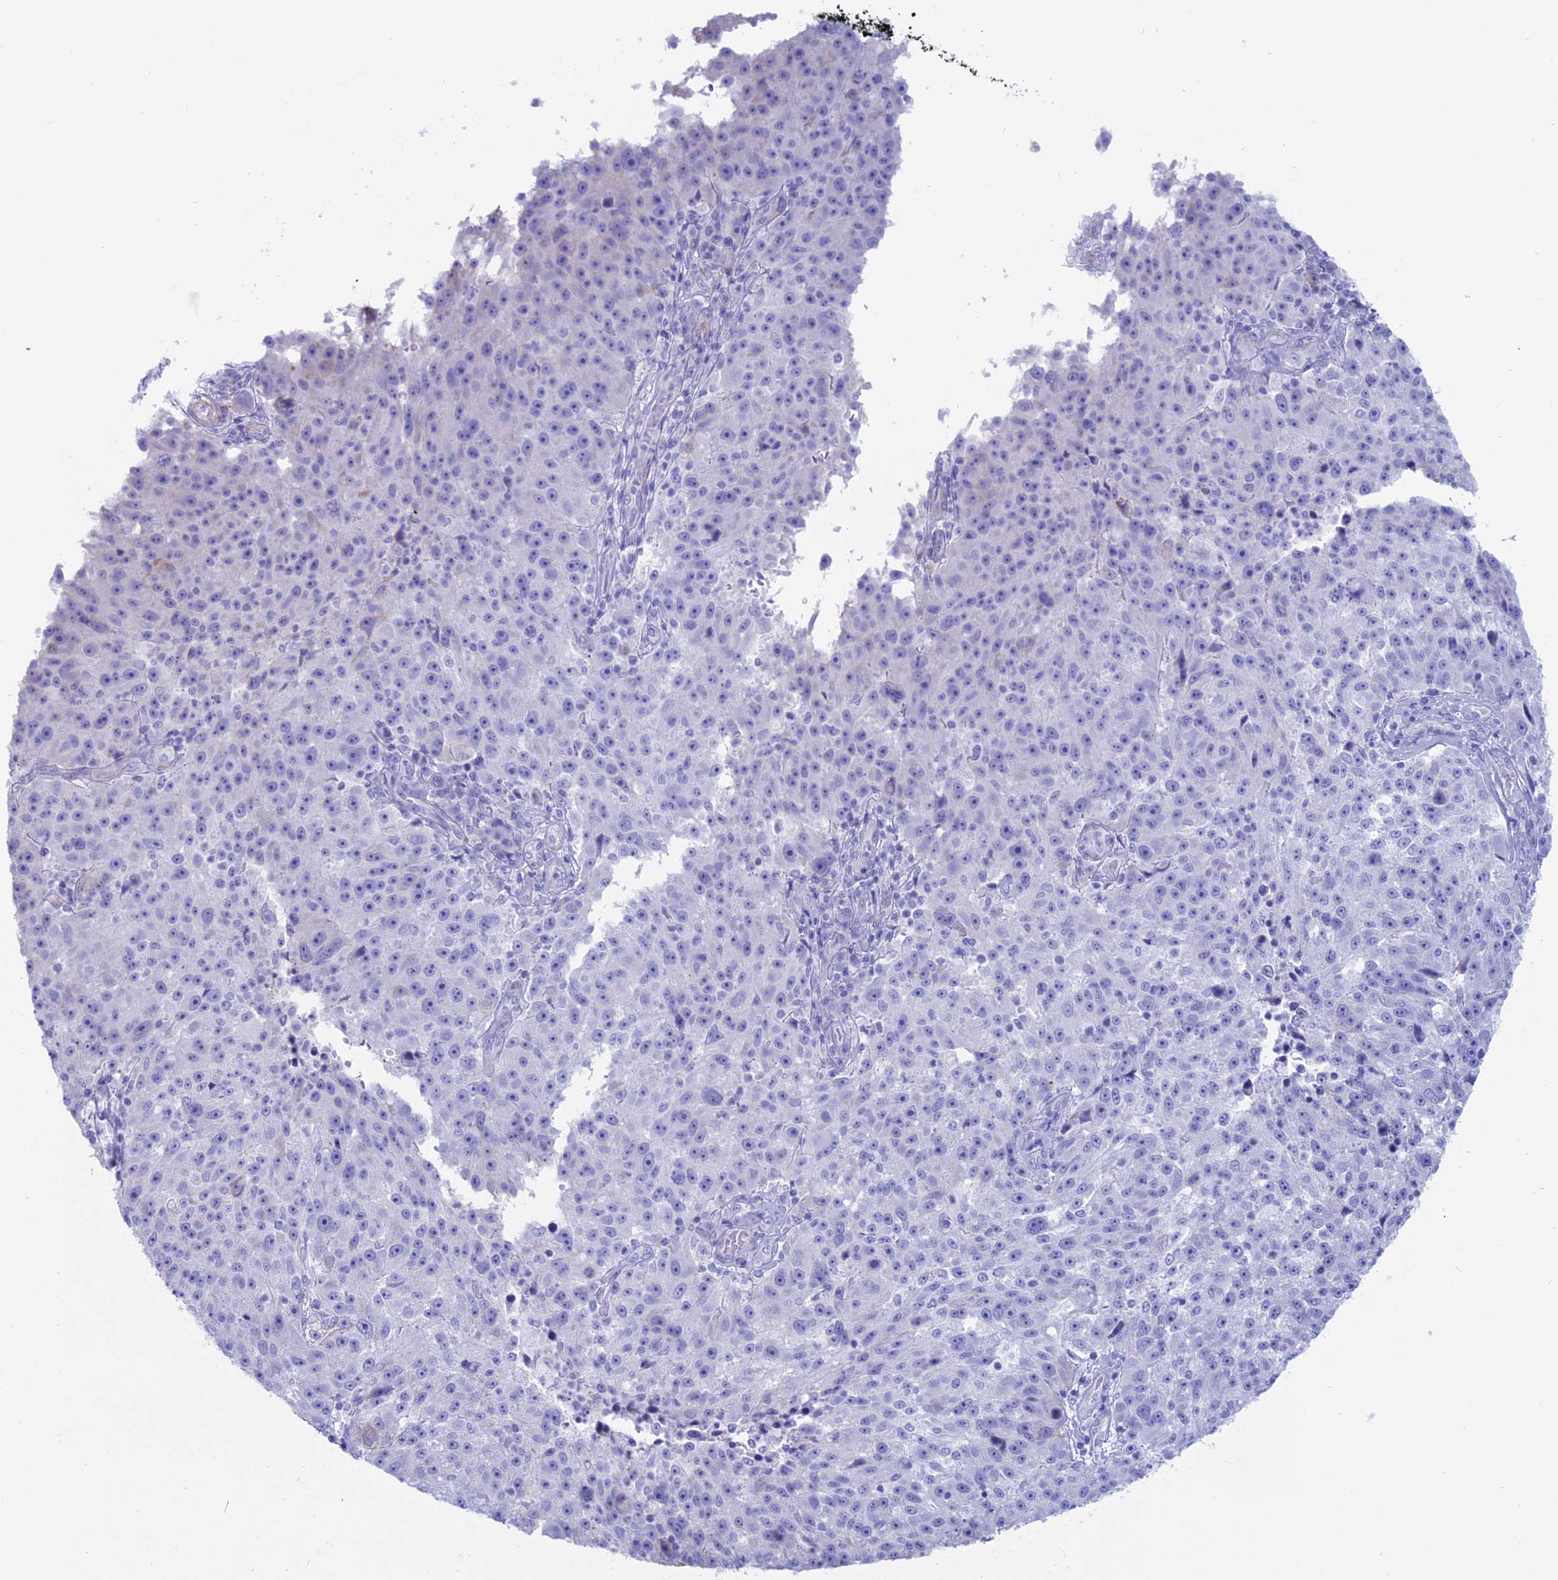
{"staining": {"intensity": "negative", "quantity": "none", "location": "none"}, "tissue": "melanoma", "cell_type": "Tumor cells", "image_type": "cancer", "snomed": [{"axis": "morphology", "description": "Malignant melanoma, NOS"}, {"axis": "topography", "description": "Skin"}], "caption": "IHC micrograph of malignant melanoma stained for a protein (brown), which demonstrates no expression in tumor cells.", "gene": "OR2AE1", "patient": {"sex": "male", "age": 53}}